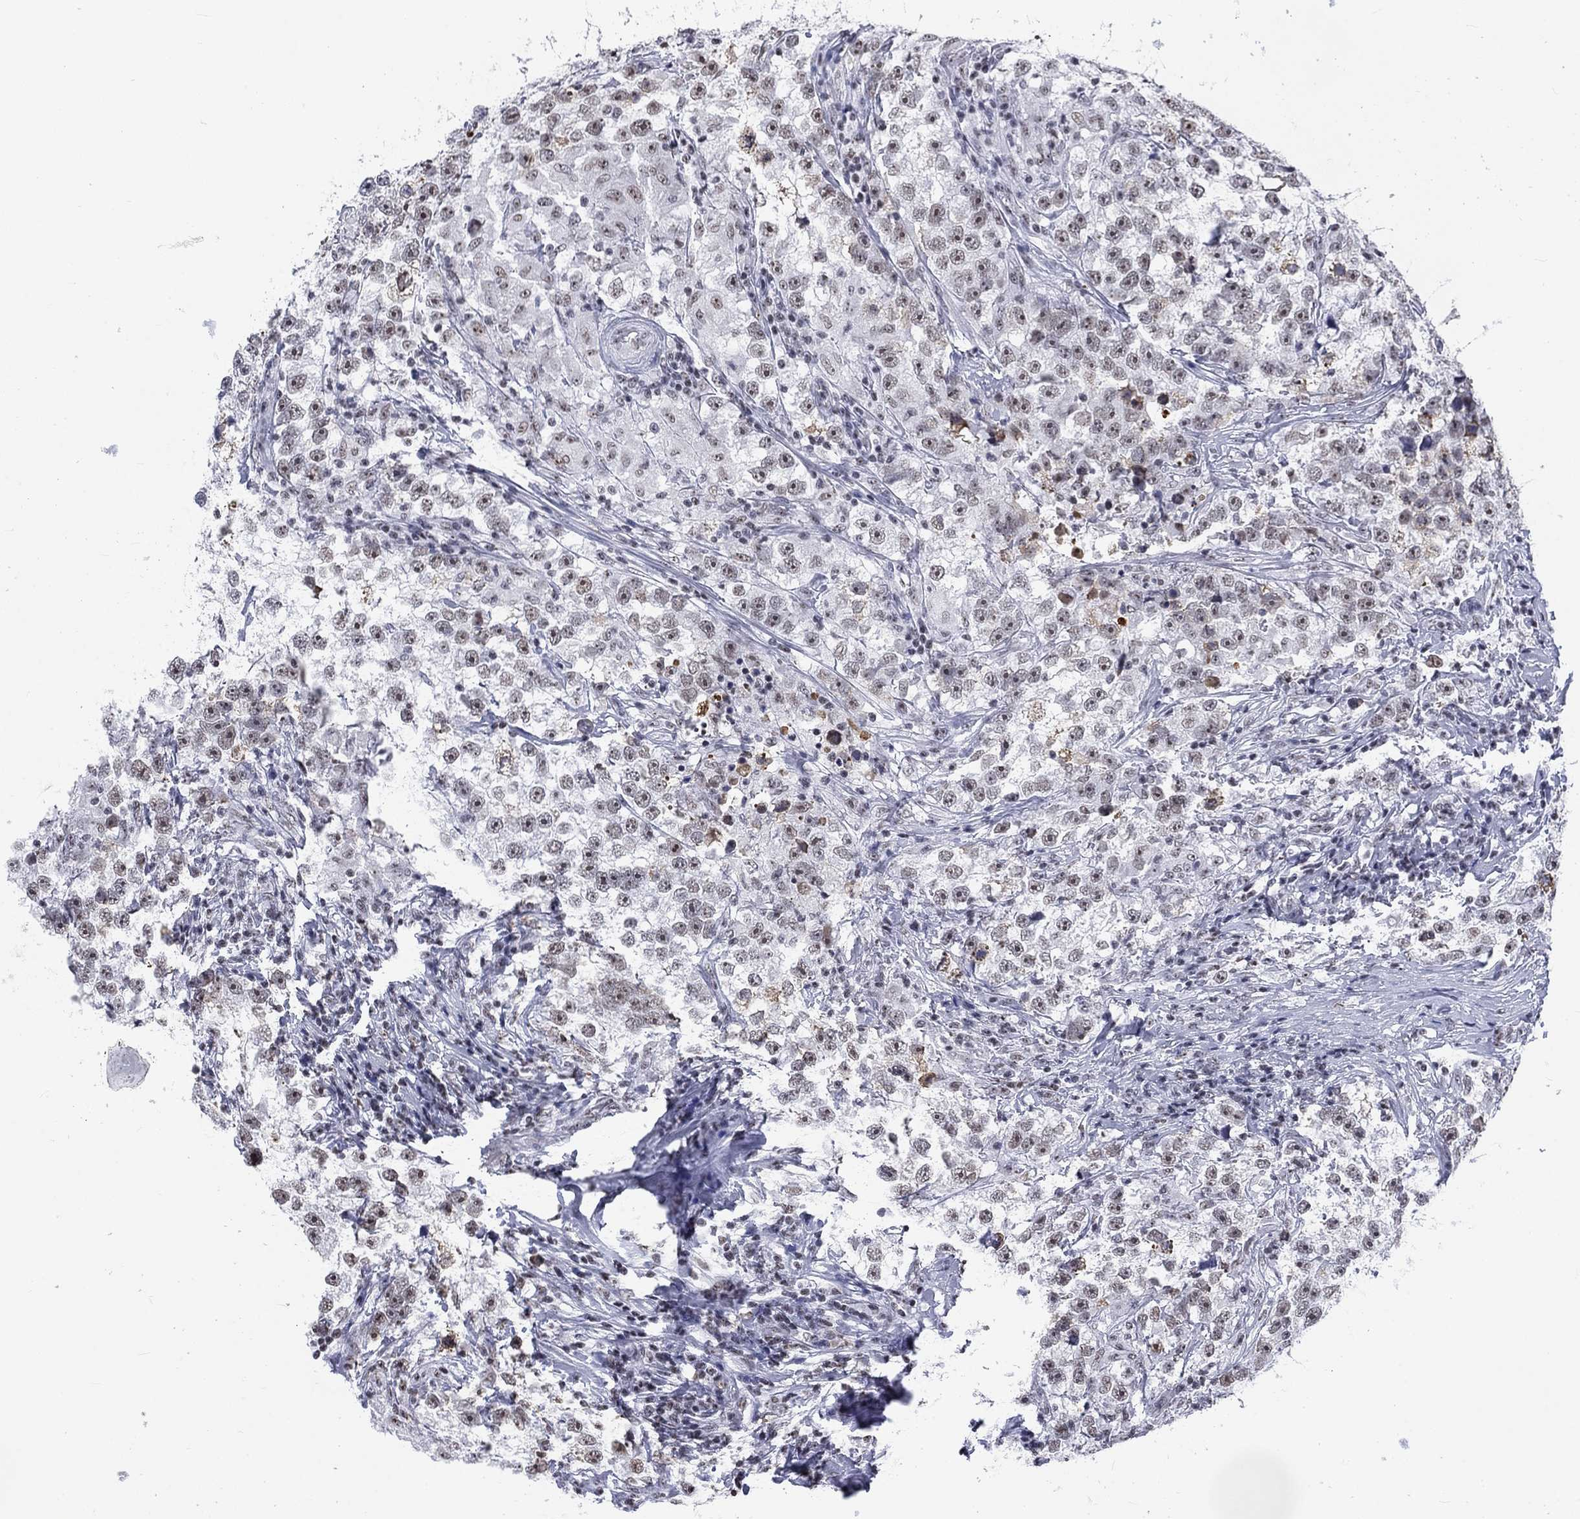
{"staining": {"intensity": "negative", "quantity": "none", "location": "none"}, "tissue": "testis cancer", "cell_type": "Tumor cells", "image_type": "cancer", "snomed": [{"axis": "morphology", "description": "Seminoma, NOS"}, {"axis": "topography", "description": "Testis"}], "caption": "DAB (3,3'-diaminobenzidine) immunohistochemical staining of testis cancer (seminoma) reveals no significant positivity in tumor cells. The staining was performed using DAB (3,3'-diaminobenzidine) to visualize the protein expression in brown, while the nuclei were stained in blue with hematoxylin (Magnification: 20x).", "gene": "CSRNP3", "patient": {"sex": "male", "age": 46}}